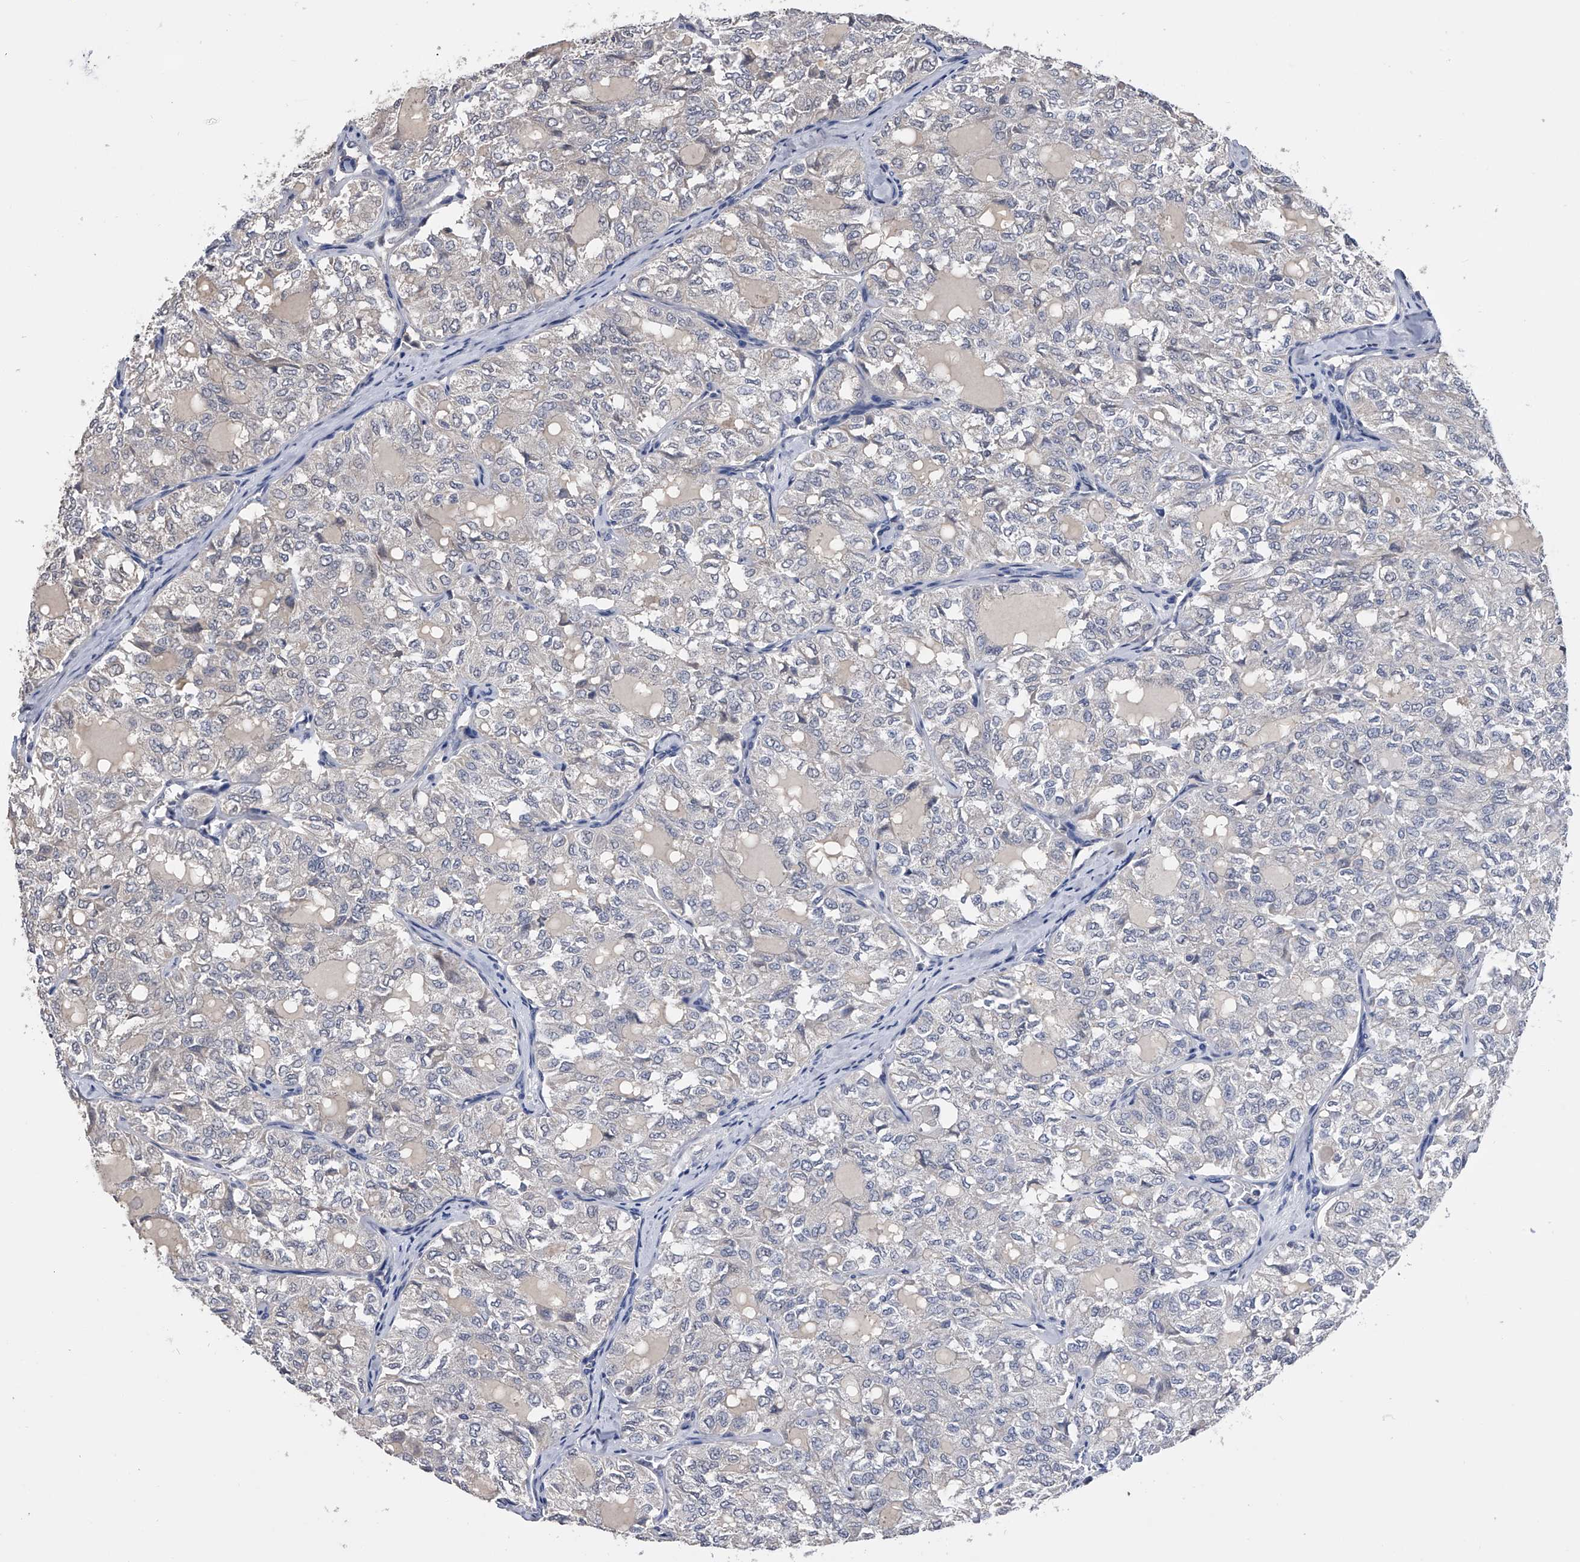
{"staining": {"intensity": "negative", "quantity": "none", "location": "none"}, "tissue": "thyroid cancer", "cell_type": "Tumor cells", "image_type": "cancer", "snomed": [{"axis": "morphology", "description": "Follicular adenoma carcinoma, NOS"}, {"axis": "topography", "description": "Thyroid gland"}], "caption": "IHC micrograph of thyroid follicular adenoma carcinoma stained for a protein (brown), which exhibits no positivity in tumor cells.", "gene": "EFCAB7", "patient": {"sex": "male", "age": 75}}